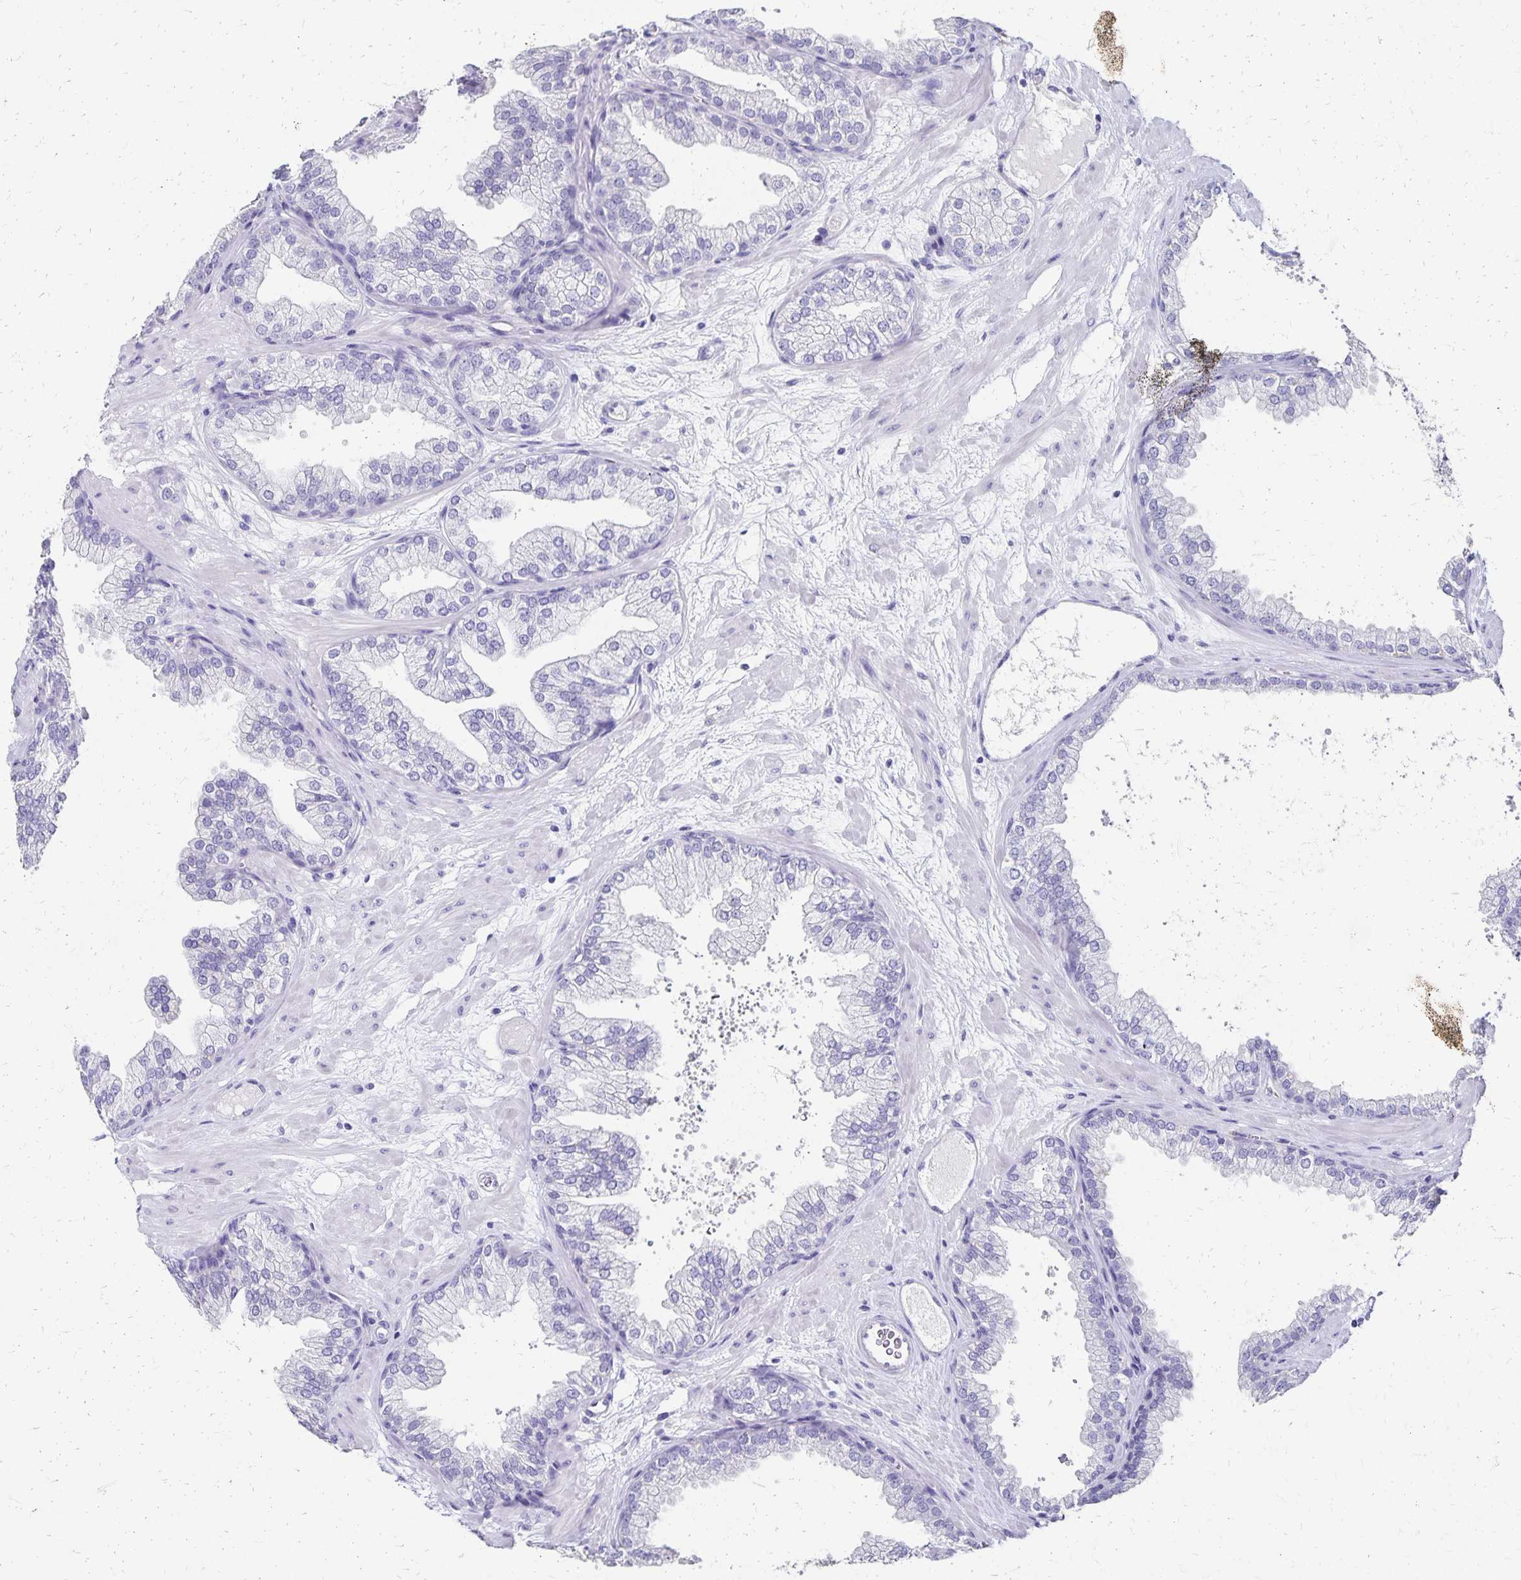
{"staining": {"intensity": "negative", "quantity": "none", "location": "none"}, "tissue": "prostate", "cell_type": "Glandular cells", "image_type": "normal", "snomed": [{"axis": "morphology", "description": "Normal tissue, NOS"}, {"axis": "topography", "description": "Prostate"}], "caption": "Immunohistochemistry of unremarkable human prostate demonstrates no expression in glandular cells.", "gene": "DYNLT4", "patient": {"sex": "male", "age": 37}}